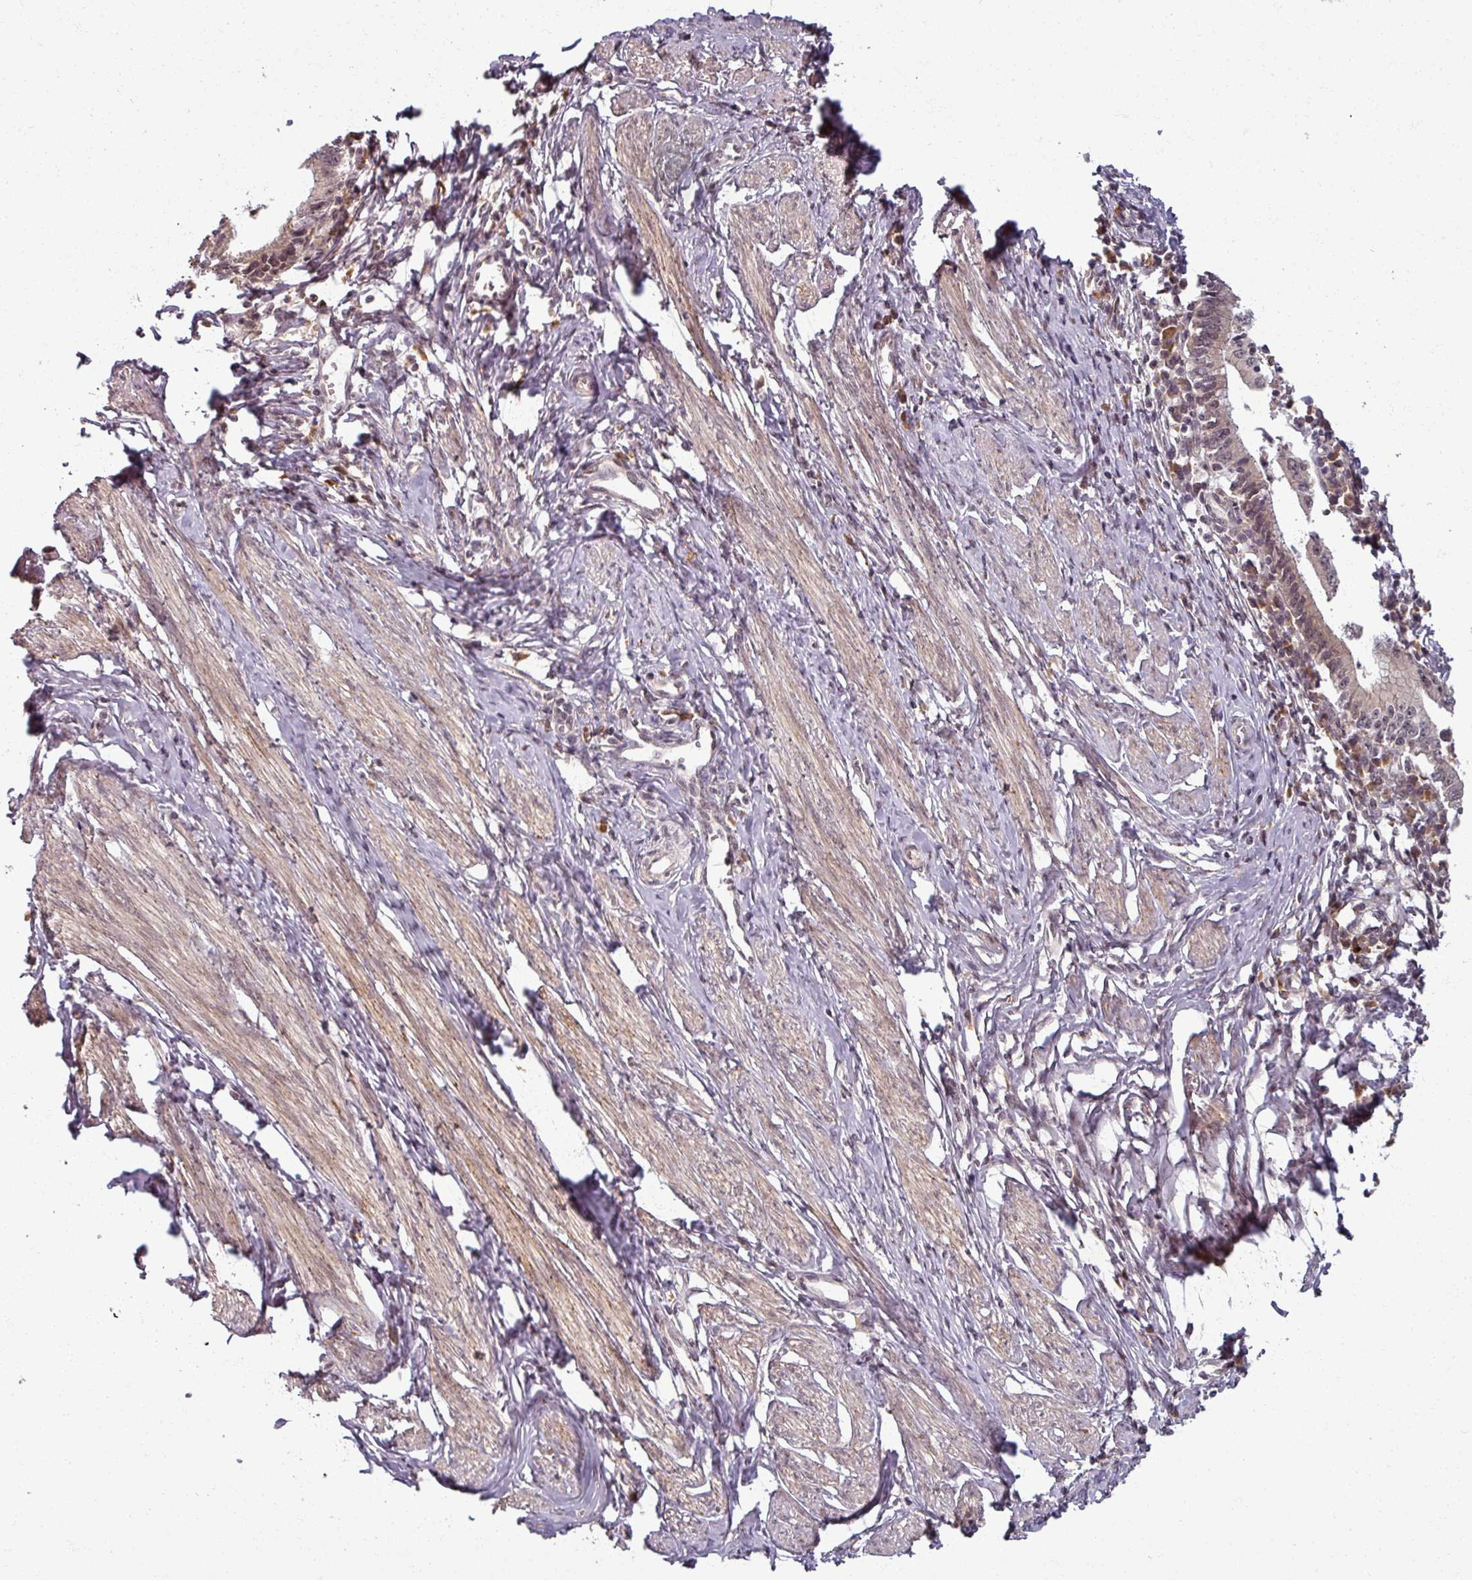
{"staining": {"intensity": "negative", "quantity": "none", "location": "none"}, "tissue": "cervical cancer", "cell_type": "Tumor cells", "image_type": "cancer", "snomed": [{"axis": "morphology", "description": "Adenocarcinoma, NOS"}, {"axis": "topography", "description": "Cervix"}], "caption": "The micrograph displays no staining of tumor cells in adenocarcinoma (cervical).", "gene": "POLR2G", "patient": {"sex": "female", "age": 36}}